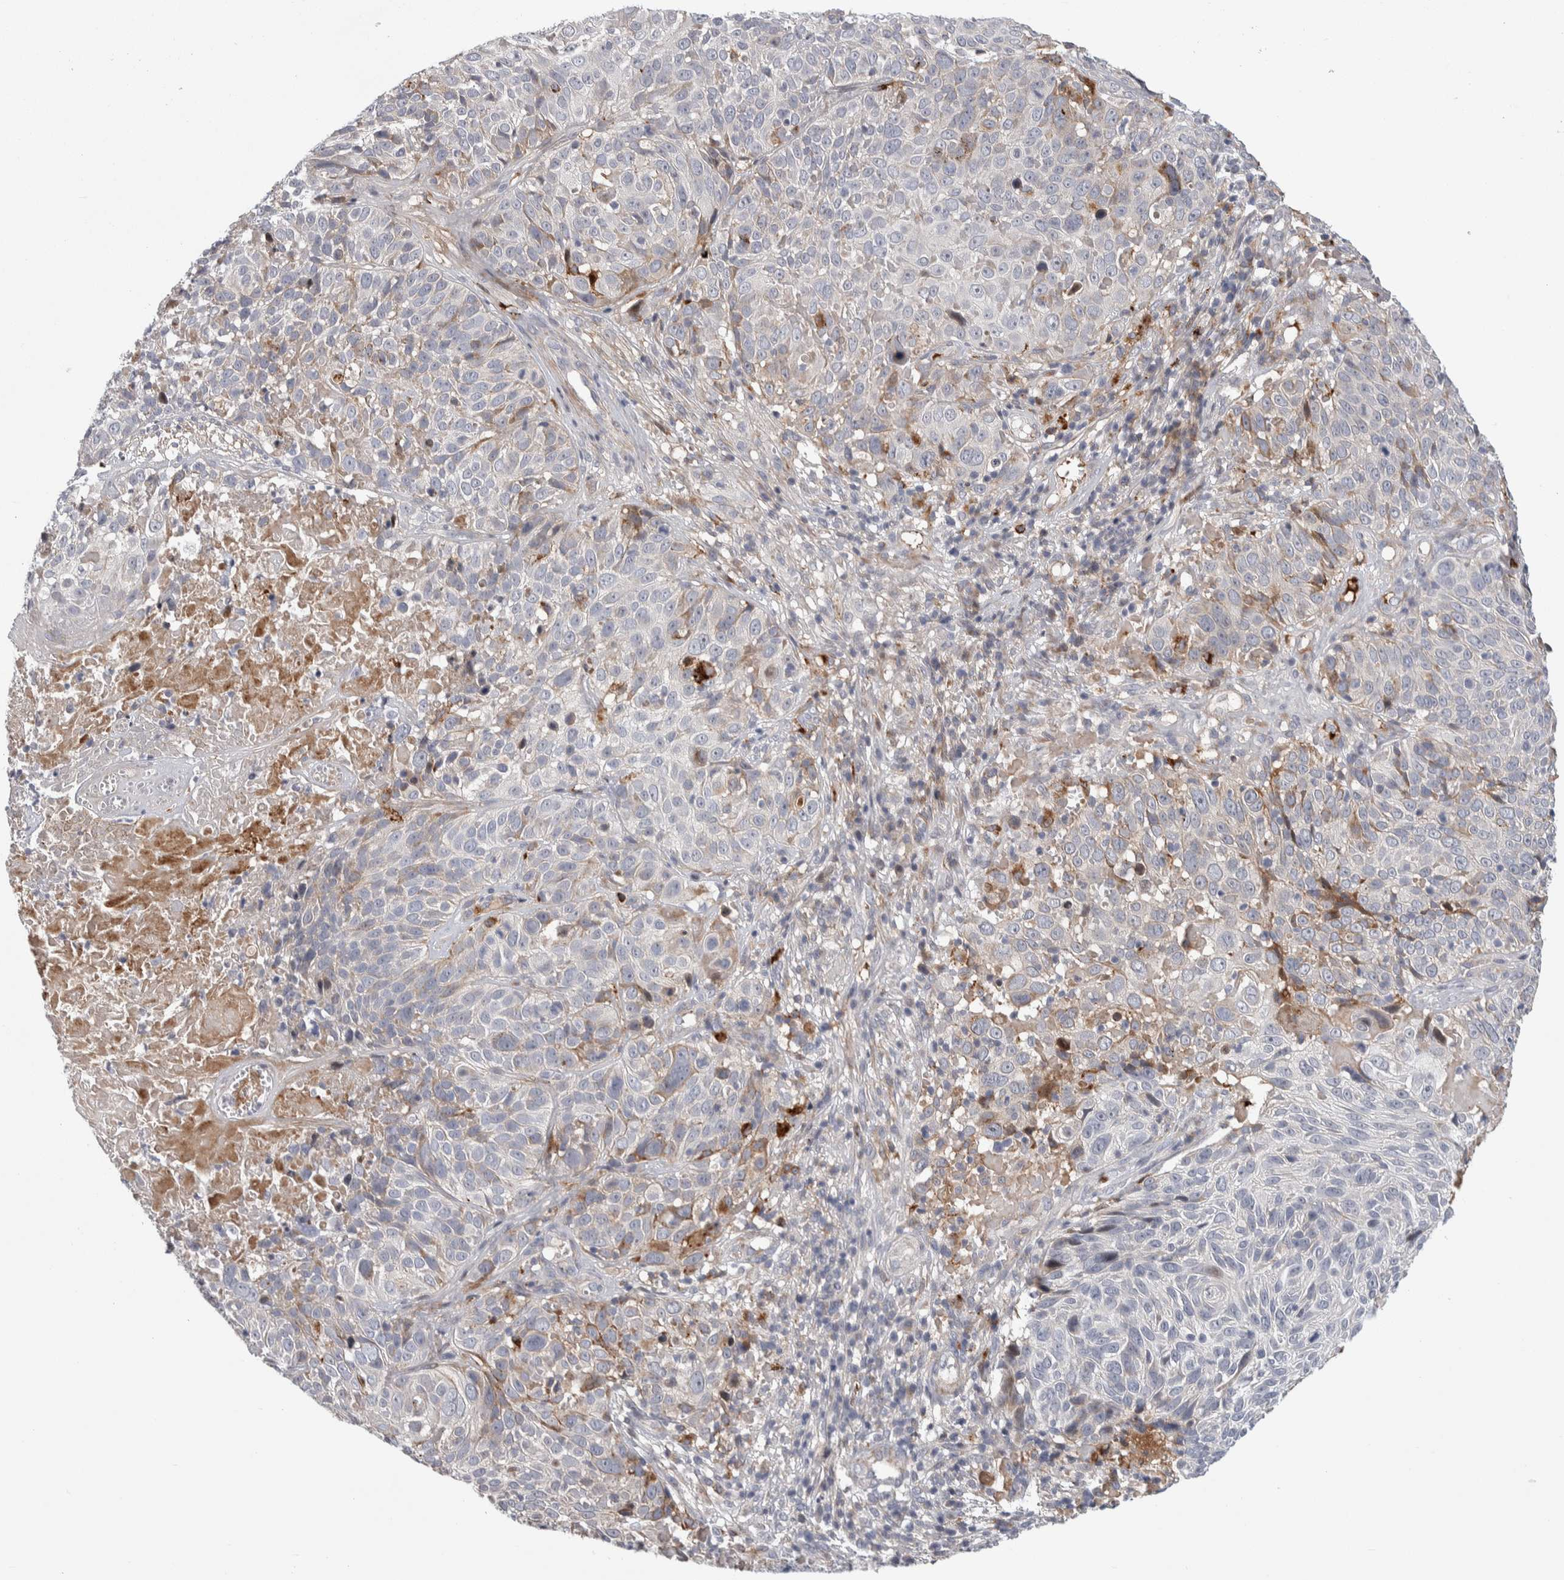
{"staining": {"intensity": "weak", "quantity": "<25%", "location": "cytoplasmic/membranous"}, "tissue": "cervical cancer", "cell_type": "Tumor cells", "image_type": "cancer", "snomed": [{"axis": "morphology", "description": "Squamous cell carcinoma, NOS"}, {"axis": "topography", "description": "Cervix"}], "caption": "The IHC photomicrograph has no significant expression in tumor cells of cervical cancer (squamous cell carcinoma) tissue.", "gene": "PSMG3", "patient": {"sex": "female", "age": 74}}